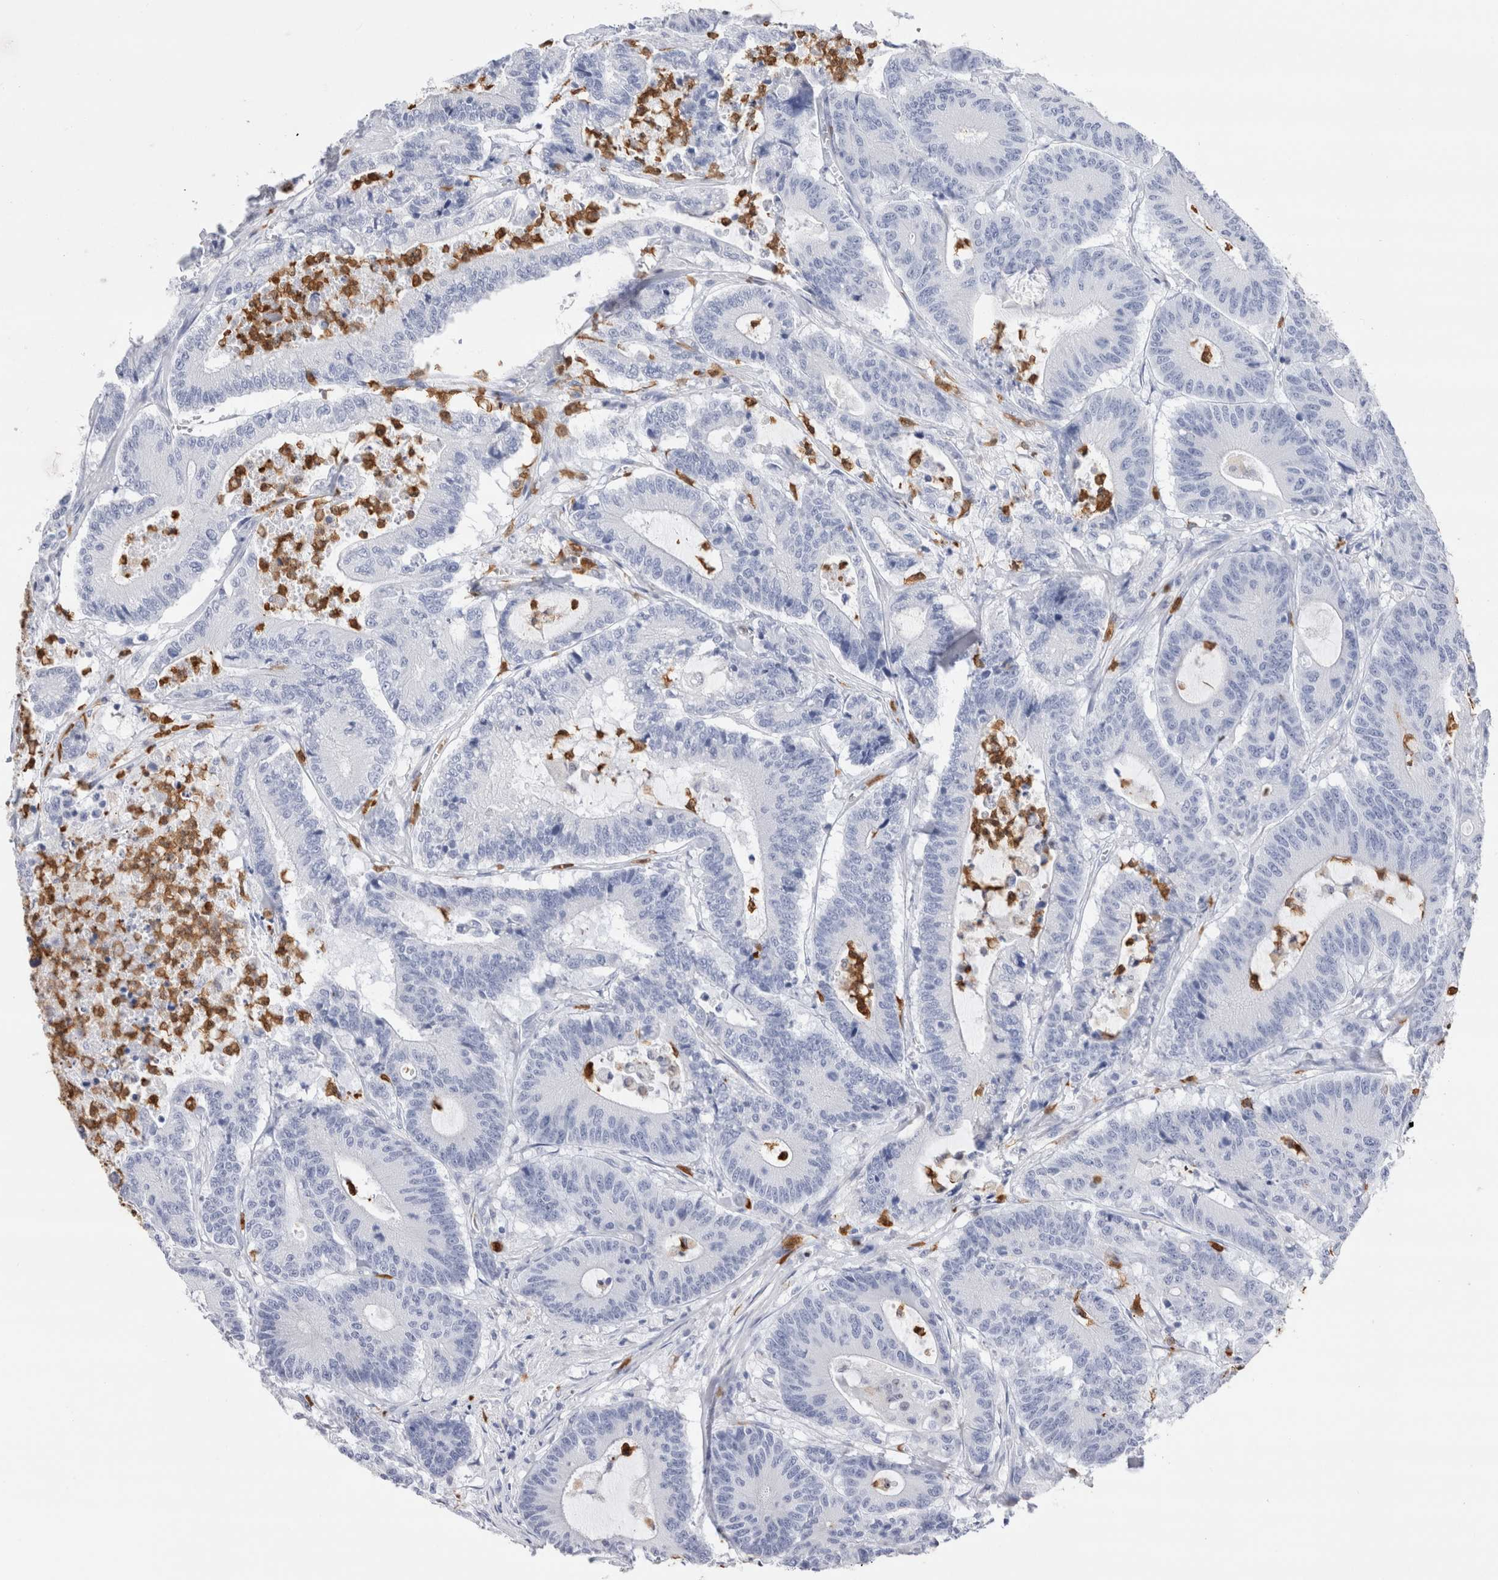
{"staining": {"intensity": "negative", "quantity": "none", "location": "none"}, "tissue": "colorectal cancer", "cell_type": "Tumor cells", "image_type": "cancer", "snomed": [{"axis": "morphology", "description": "Adenocarcinoma, NOS"}, {"axis": "topography", "description": "Colon"}], "caption": "Immunohistochemistry (IHC) photomicrograph of human colorectal cancer stained for a protein (brown), which shows no expression in tumor cells. The staining was performed using DAB (3,3'-diaminobenzidine) to visualize the protein expression in brown, while the nuclei were stained in blue with hematoxylin (Magnification: 20x).", "gene": "SLC10A5", "patient": {"sex": "female", "age": 84}}